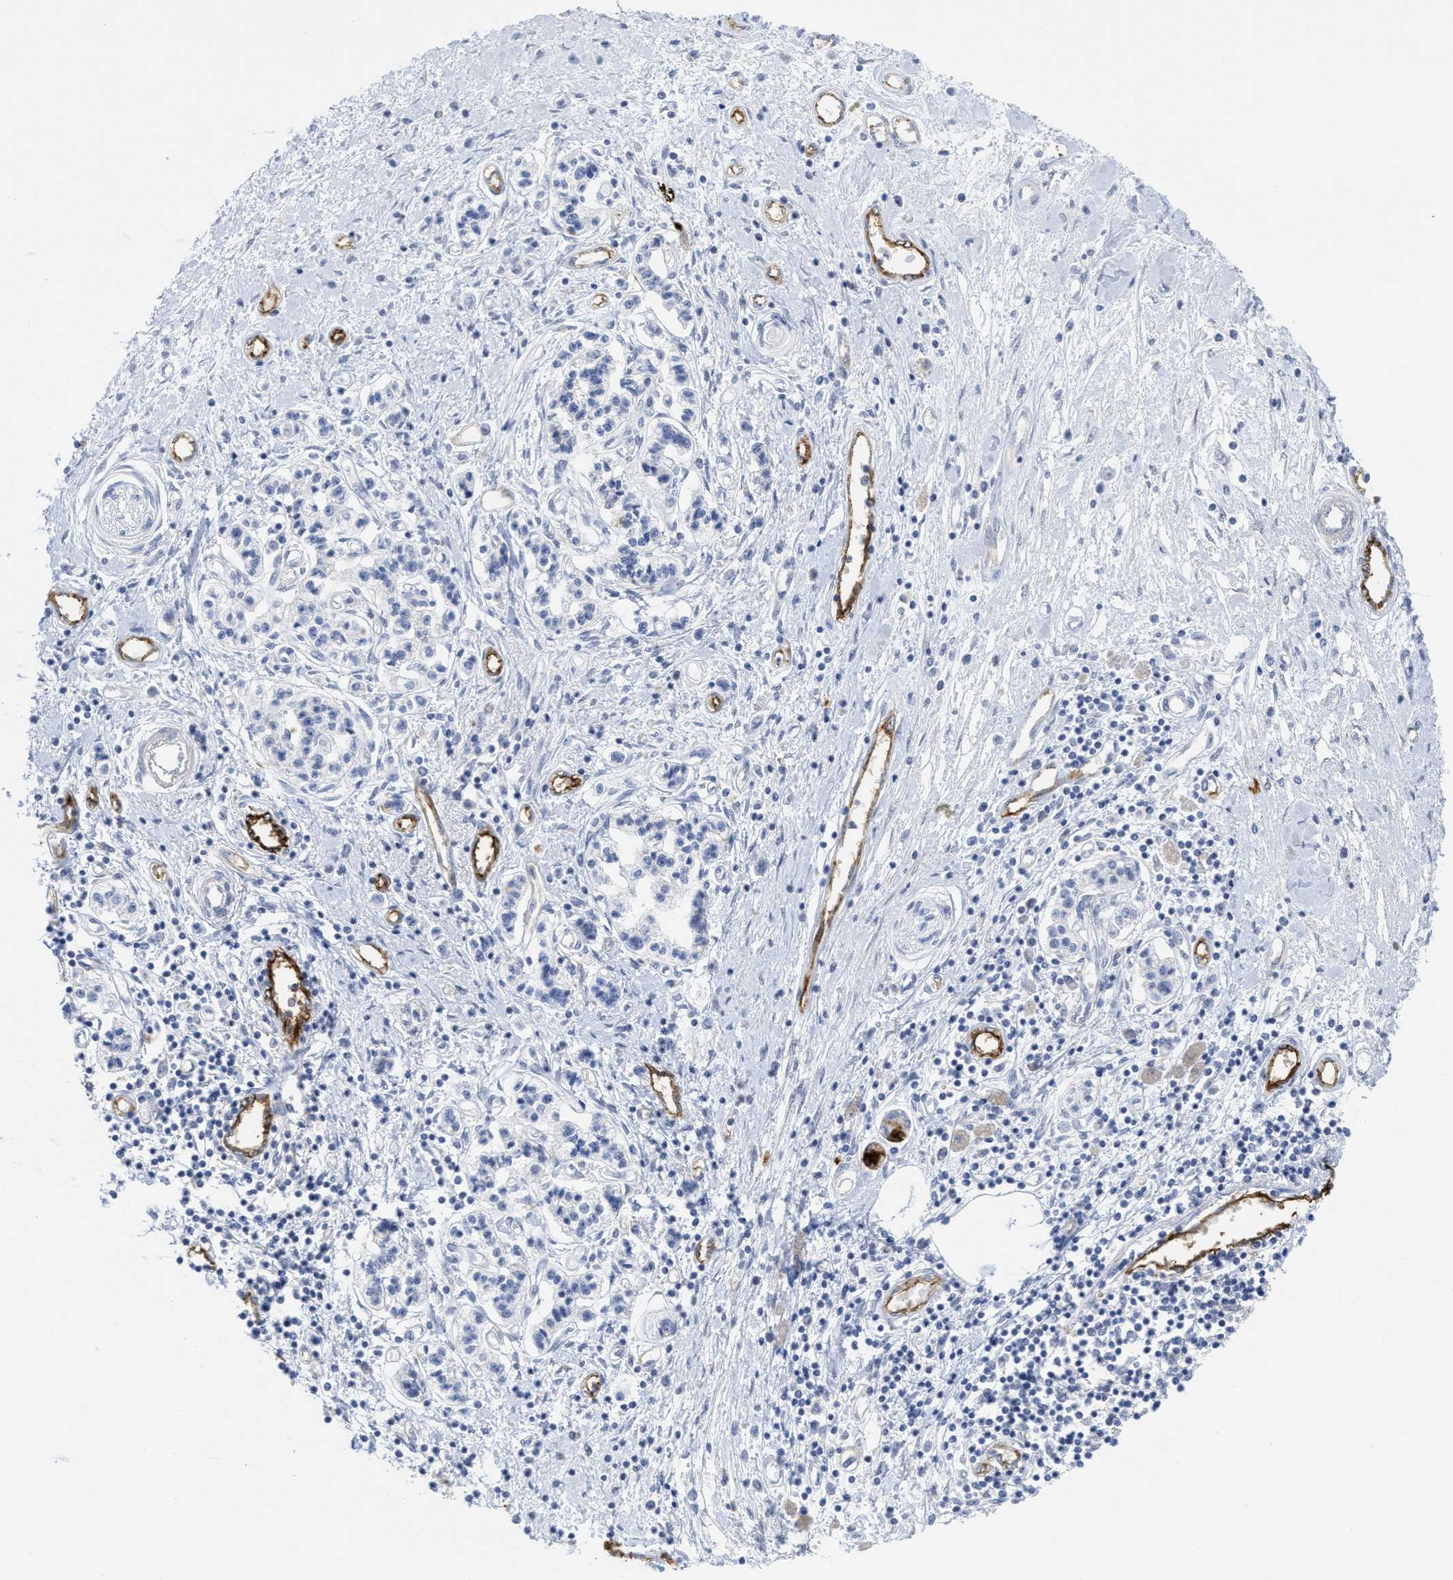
{"staining": {"intensity": "negative", "quantity": "none", "location": "none"}, "tissue": "pancreatic cancer", "cell_type": "Tumor cells", "image_type": "cancer", "snomed": [{"axis": "morphology", "description": "Adenocarcinoma, NOS"}, {"axis": "topography", "description": "Pancreas"}], "caption": "A micrograph of pancreatic cancer stained for a protein exhibits no brown staining in tumor cells. (DAB immunohistochemistry (IHC), high magnification).", "gene": "ACKR1", "patient": {"sex": "female", "age": 77}}